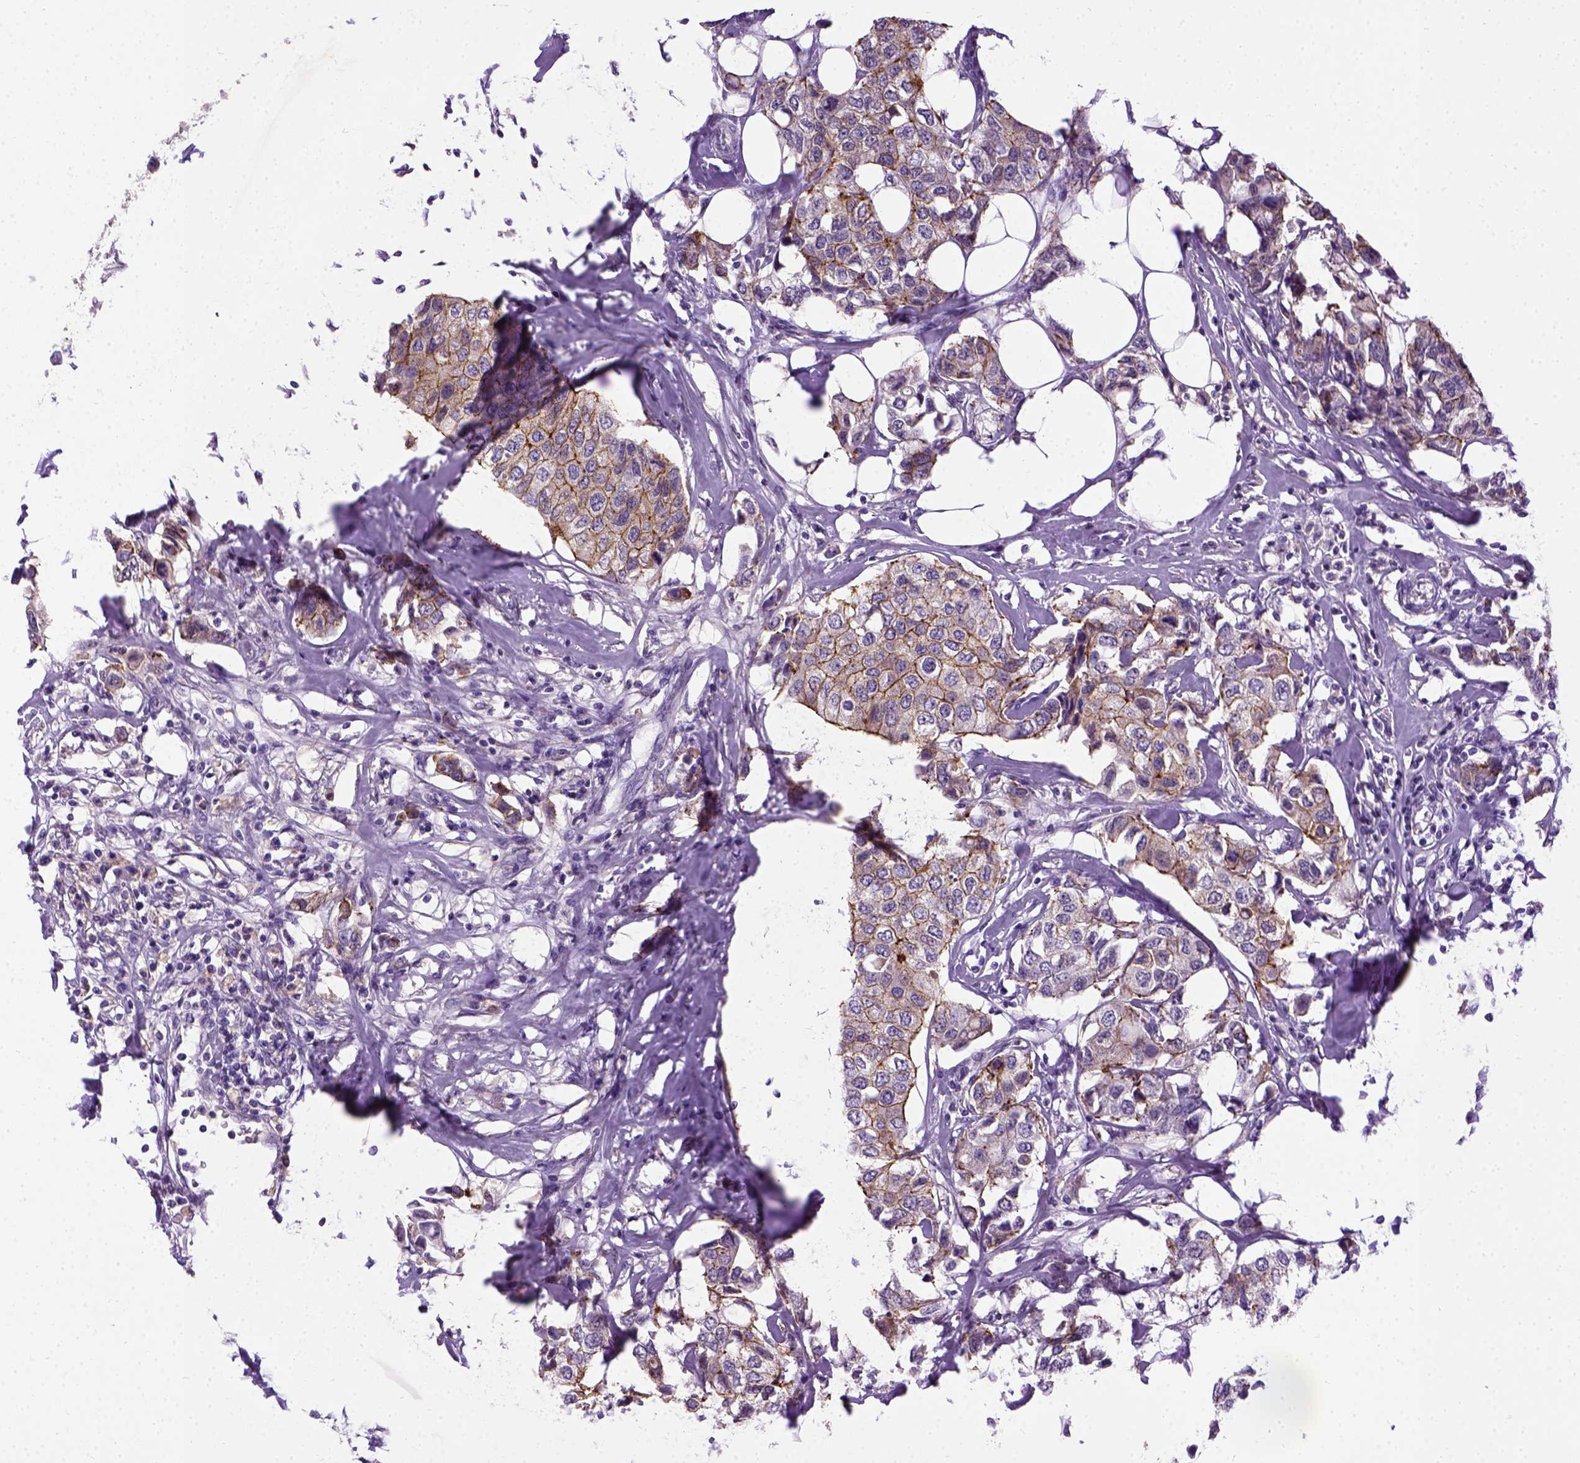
{"staining": {"intensity": "moderate", "quantity": ">75%", "location": "cytoplasmic/membranous"}, "tissue": "breast cancer", "cell_type": "Tumor cells", "image_type": "cancer", "snomed": [{"axis": "morphology", "description": "Duct carcinoma"}, {"axis": "topography", "description": "Breast"}], "caption": "Moderate cytoplasmic/membranous staining is appreciated in approximately >75% of tumor cells in breast intraductal carcinoma.", "gene": "CDH1", "patient": {"sex": "female", "age": 80}}